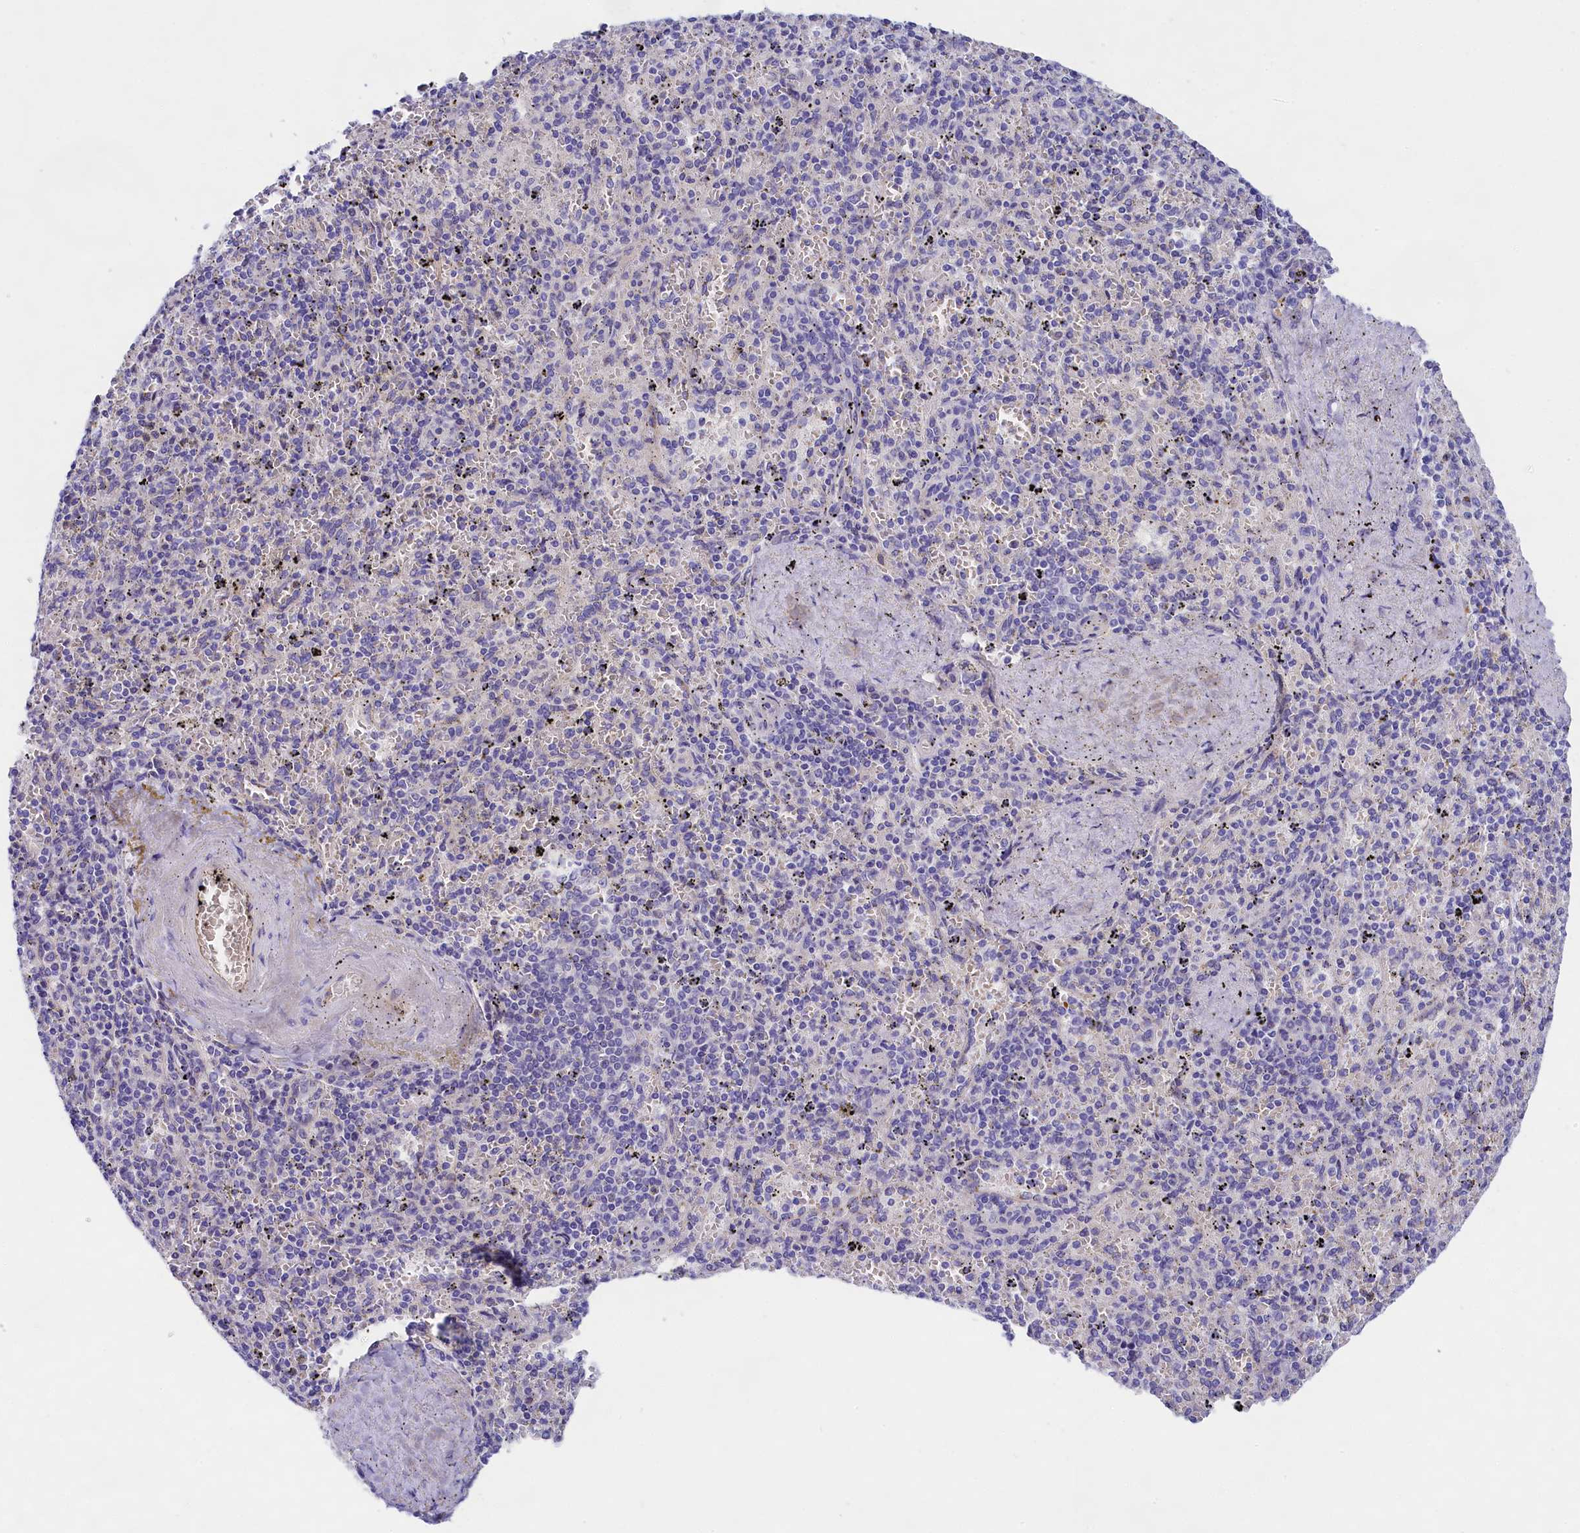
{"staining": {"intensity": "negative", "quantity": "none", "location": "none"}, "tissue": "spleen", "cell_type": "Cells in red pulp", "image_type": "normal", "snomed": [{"axis": "morphology", "description": "Normal tissue, NOS"}, {"axis": "topography", "description": "Spleen"}], "caption": "A high-resolution photomicrograph shows immunohistochemistry (IHC) staining of normal spleen, which displays no significant expression in cells in red pulp.", "gene": "PPP1R13L", "patient": {"sex": "male", "age": 82}}